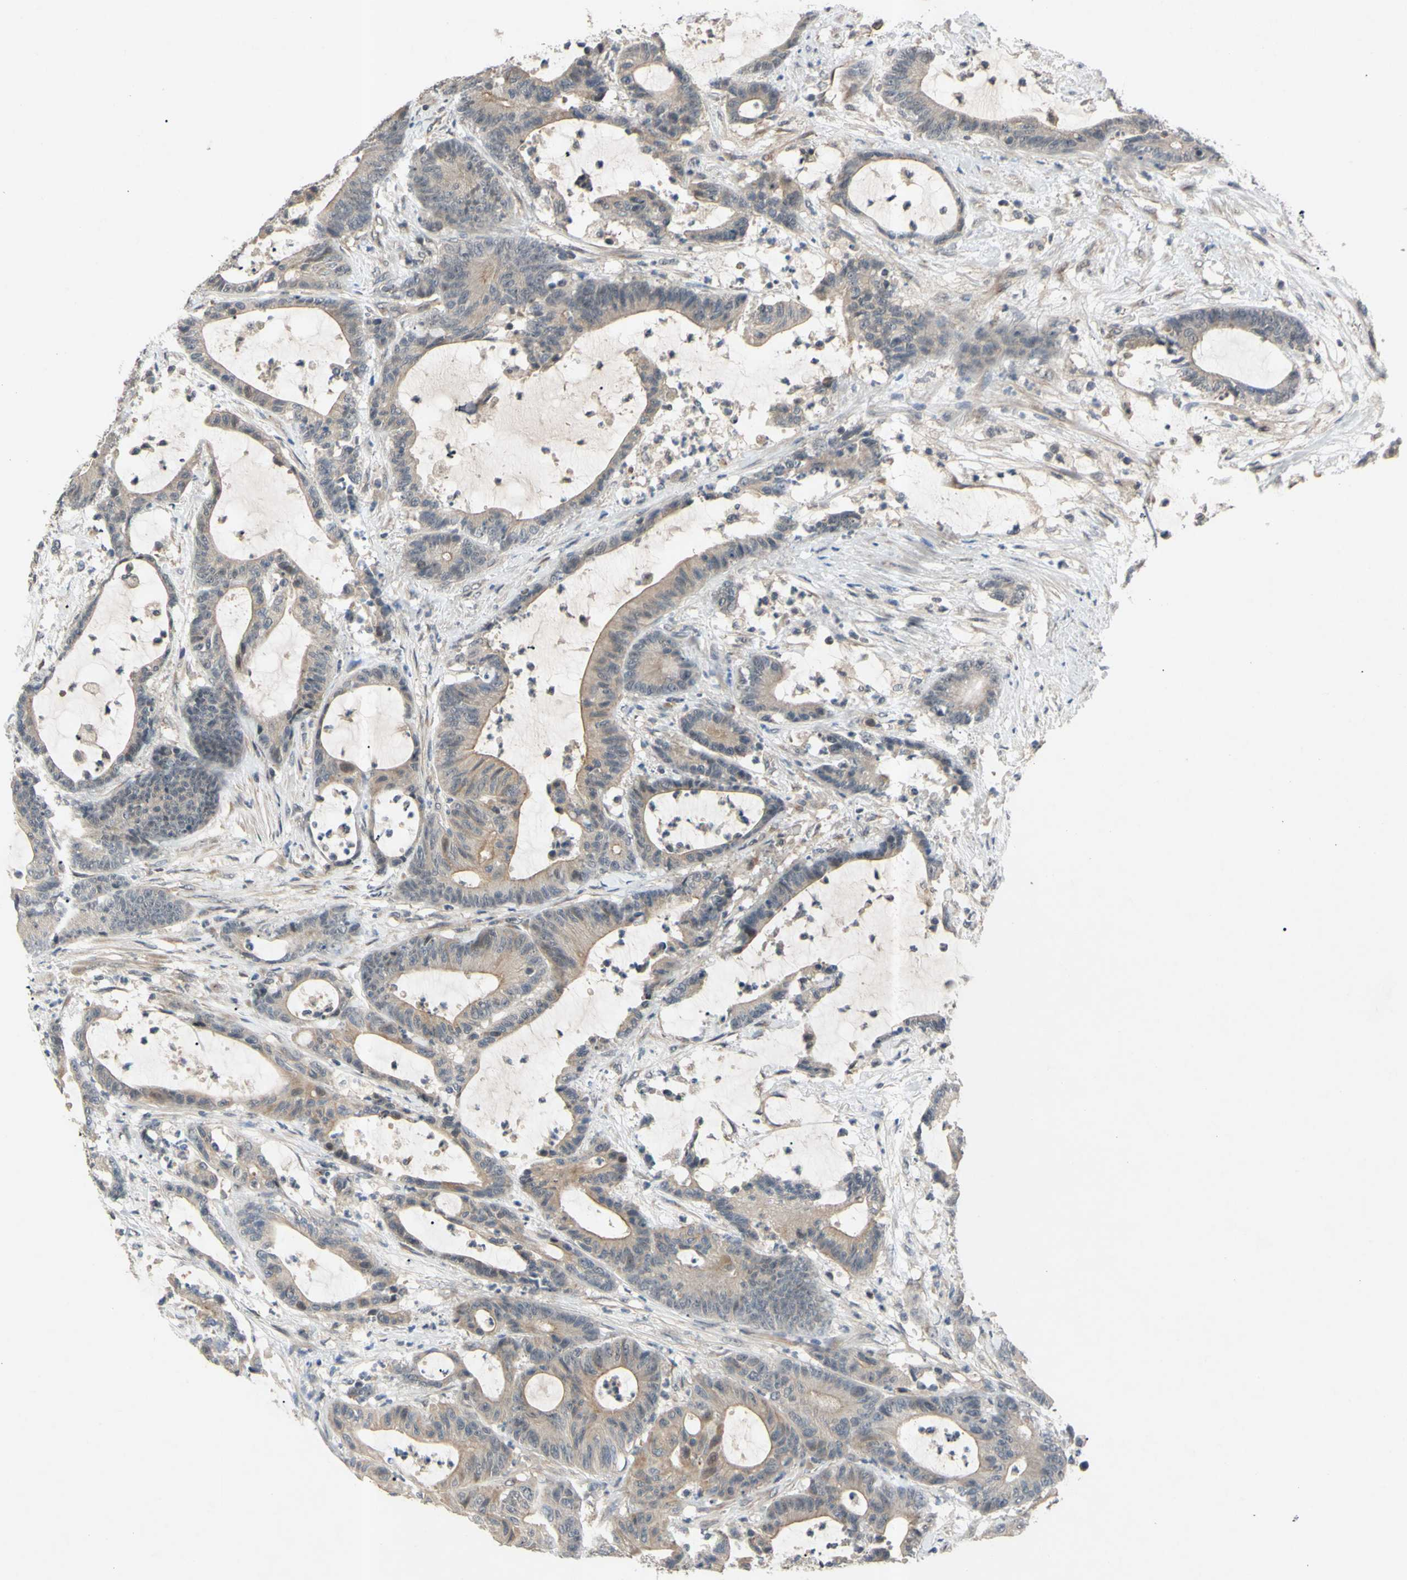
{"staining": {"intensity": "weak", "quantity": "25%-75%", "location": "cytoplasmic/membranous"}, "tissue": "colorectal cancer", "cell_type": "Tumor cells", "image_type": "cancer", "snomed": [{"axis": "morphology", "description": "Adenocarcinoma, NOS"}, {"axis": "topography", "description": "Colon"}], "caption": "Colorectal cancer (adenocarcinoma) was stained to show a protein in brown. There is low levels of weak cytoplasmic/membranous staining in approximately 25%-75% of tumor cells.", "gene": "ALK", "patient": {"sex": "female", "age": 84}}